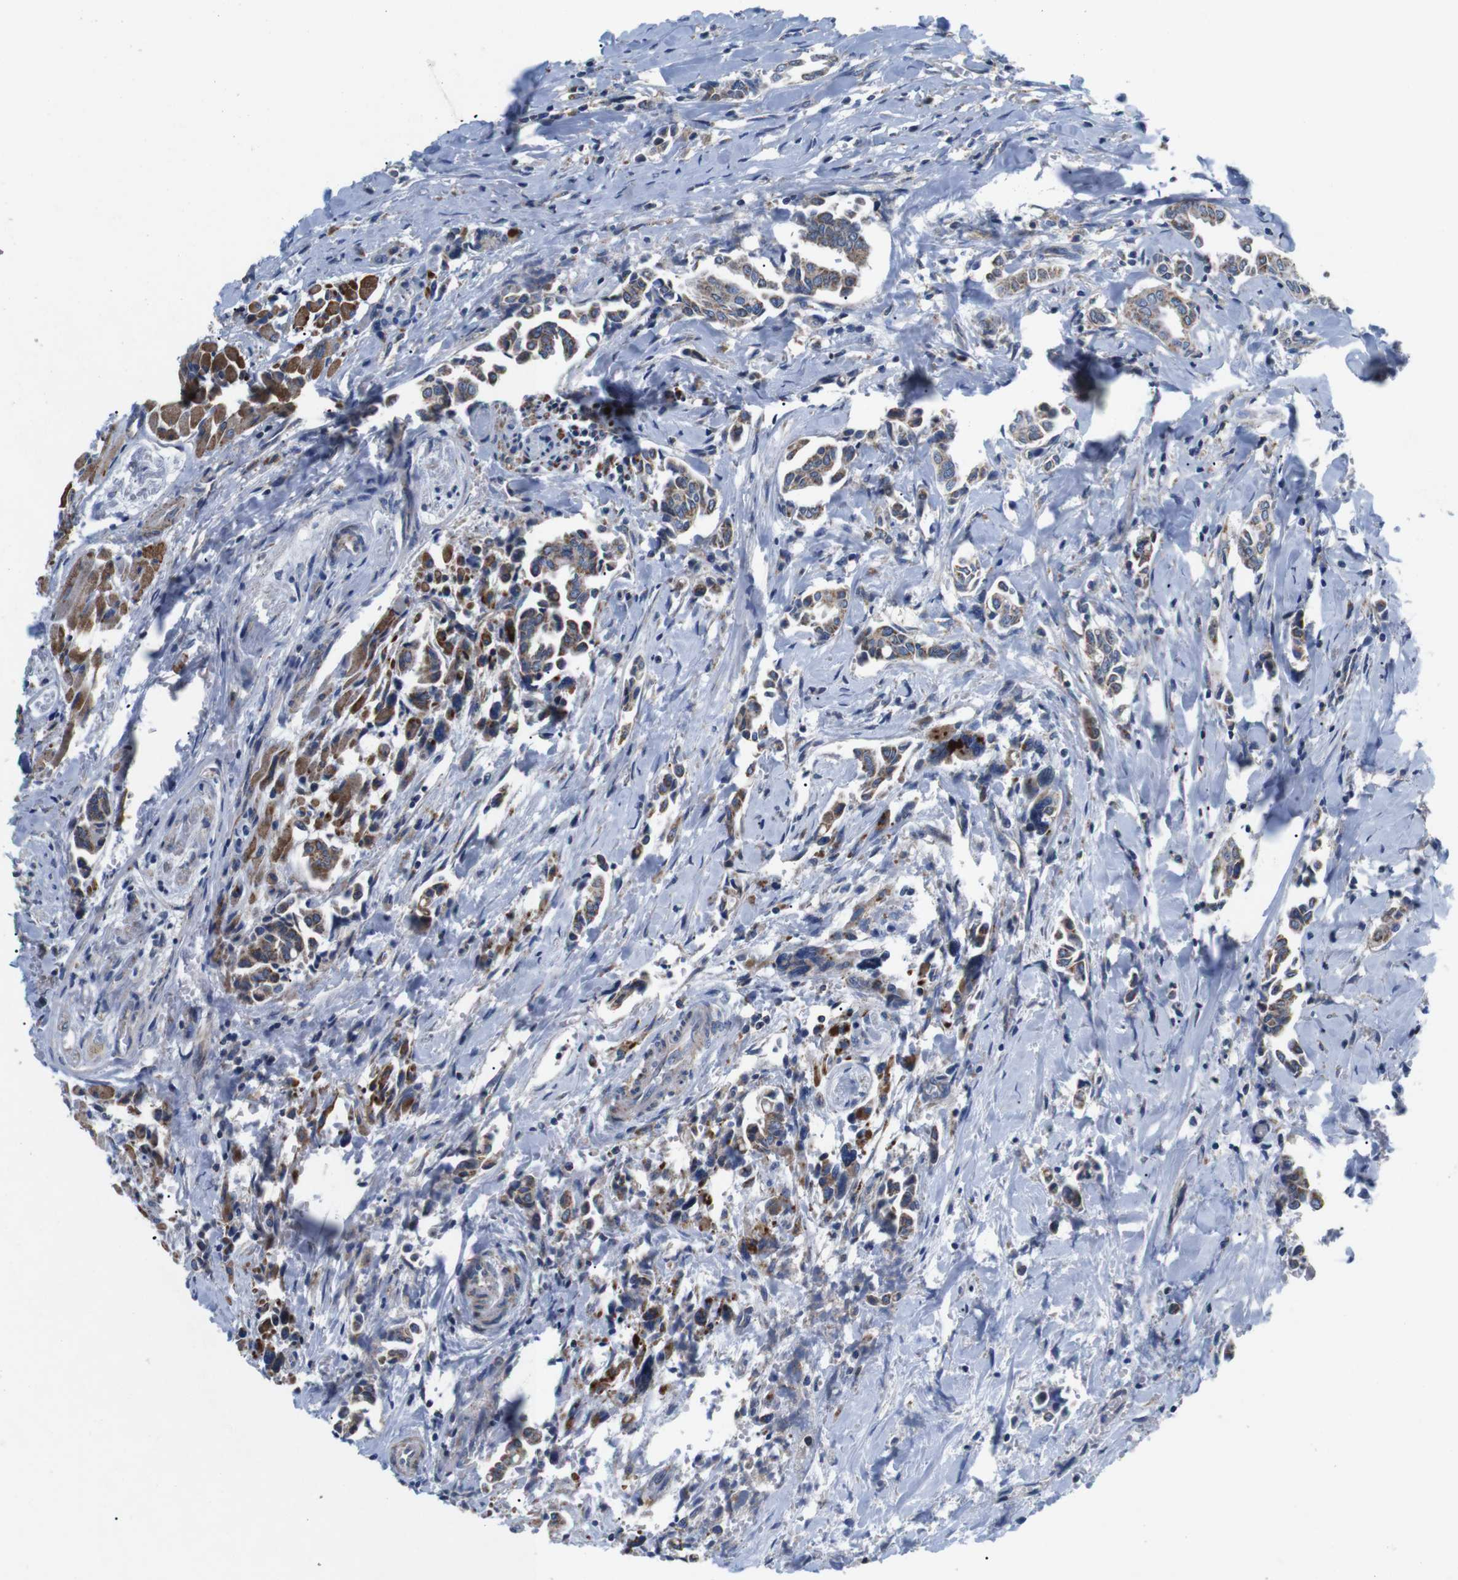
{"staining": {"intensity": "moderate", "quantity": ">75%", "location": "cytoplasmic/membranous"}, "tissue": "head and neck cancer", "cell_type": "Tumor cells", "image_type": "cancer", "snomed": [{"axis": "morphology", "description": "Adenocarcinoma, NOS"}, {"axis": "topography", "description": "Salivary gland"}, {"axis": "topography", "description": "Head-Neck"}], "caption": "IHC image of neoplastic tissue: human head and neck adenocarcinoma stained using immunohistochemistry shows medium levels of moderate protein expression localized specifically in the cytoplasmic/membranous of tumor cells, appearing as a cytoplasmic/membranous brown color.", "gene": "F2RL1", "patient": {"sex": "female", "age": 59}}